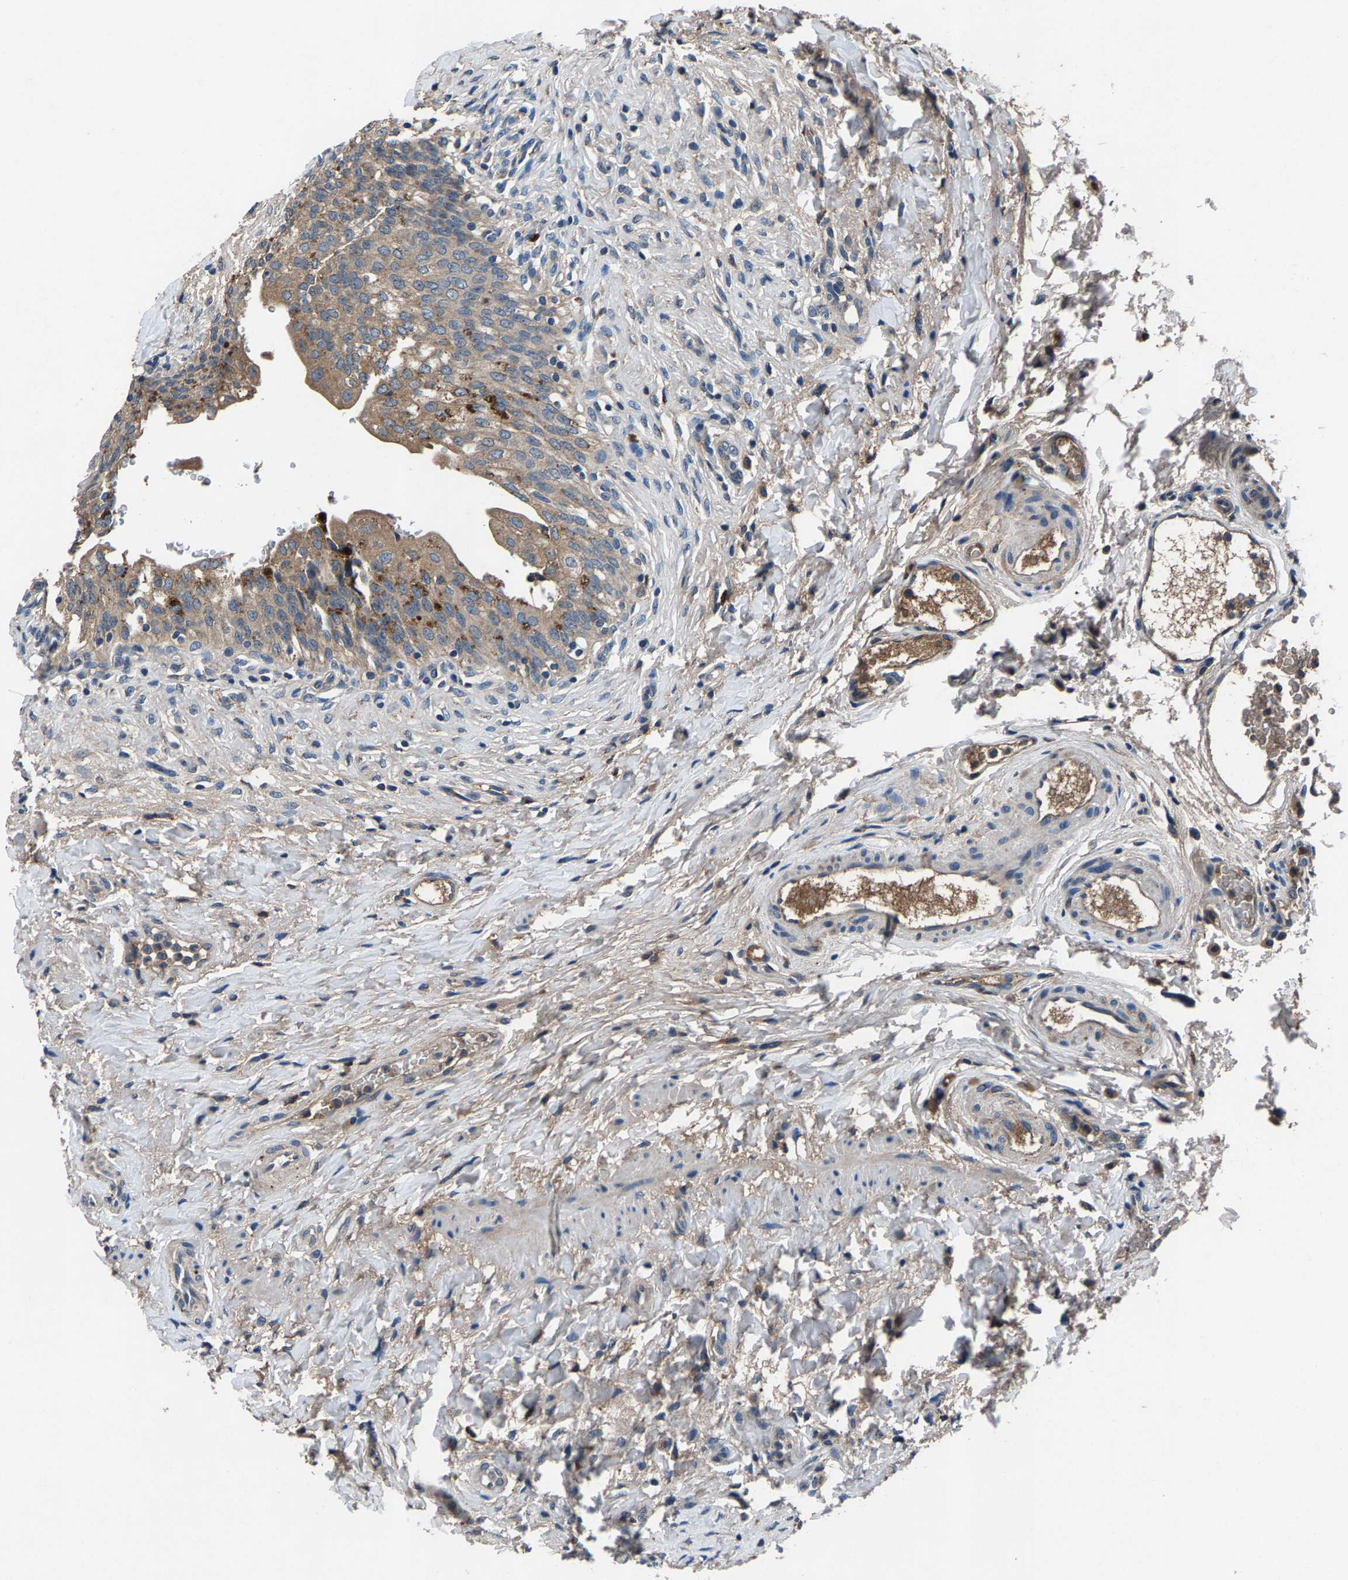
{"staining": {"intensity": "weak", "quantity": ">75%", "location": "cytoplasmic/membranous"}, "tissue": "urinary bladder", "cell_type": "Urothelial cells", "image_type": "normal", "snomed": [{"axis": "morphology", "description": "Urothelial carcinoma, High grade"}, {"axis": "topography", "description": "Urinary bladder"}], "caption": "Immunohistochemistry of normal urinary bladder displays low levels of weak cytoplasmic/membranous staining in approximately >75% of urothelial cells.", "gene": "PRXL2C", "patient": {"sex": "male", "age": 46}}